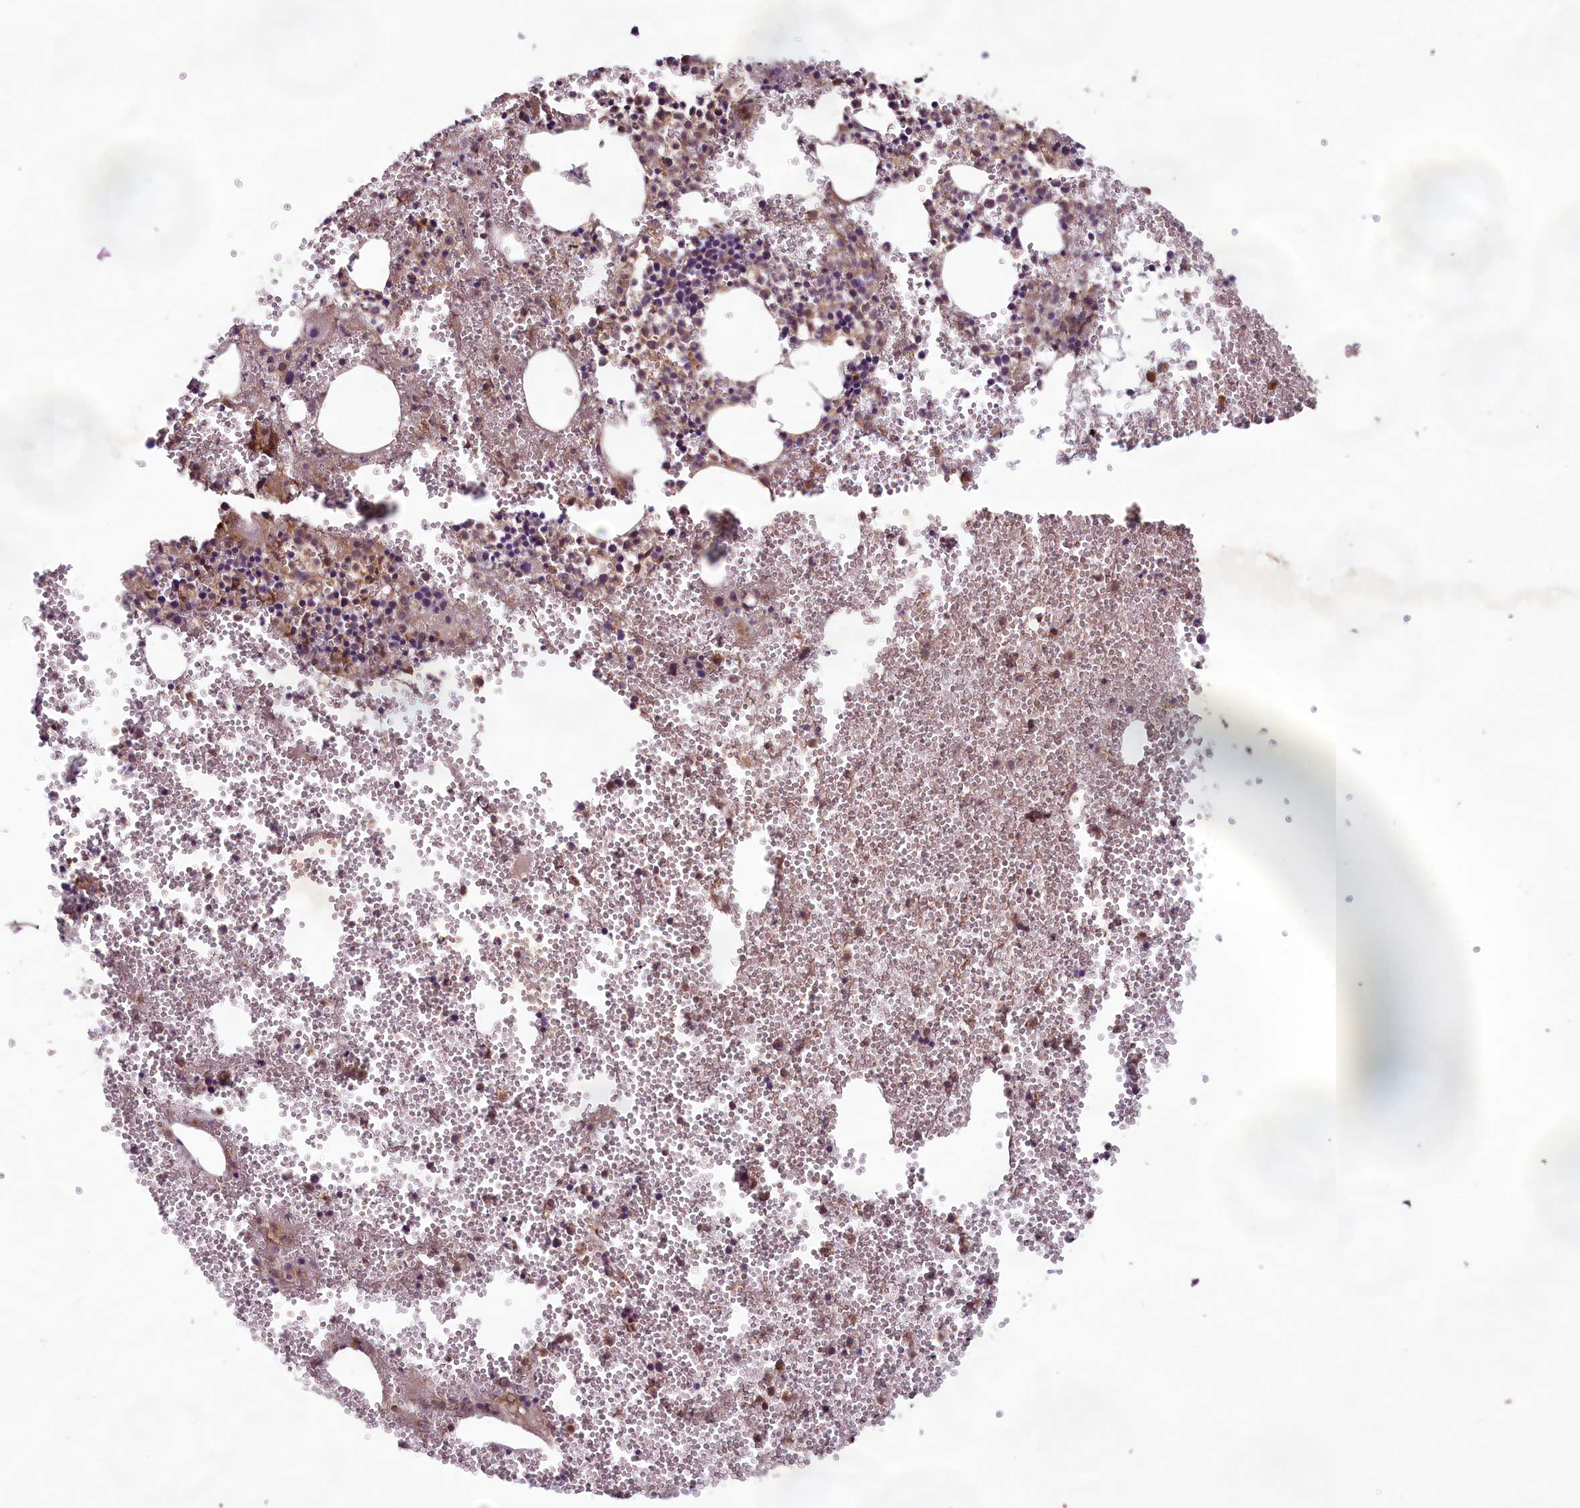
{"staining": {"intensity": "moderate", "quantity": ">75%", "location": "cytoplasmic/membranous,nuclear"}, "tissue": "bone marrow", "cell_type": "Hematopoietic cells", "image_type": "normal", "snomed": [{"axis": "morphology", "description": "Normal tissue, NOS"}, {"axis": "topography", "description": "Bone marrow"}], "caption": "Brown immunohistochemical staining in benign human bone marrow shows moderate cytoplasmic/membranous,nuclear expression in about >75% of hematopoietic cells. (brown staining indicates protein expression, while blue staining denotes nuclei).", "gene": "CCDC15", "patient": {"sex": "female", "age": 77}}